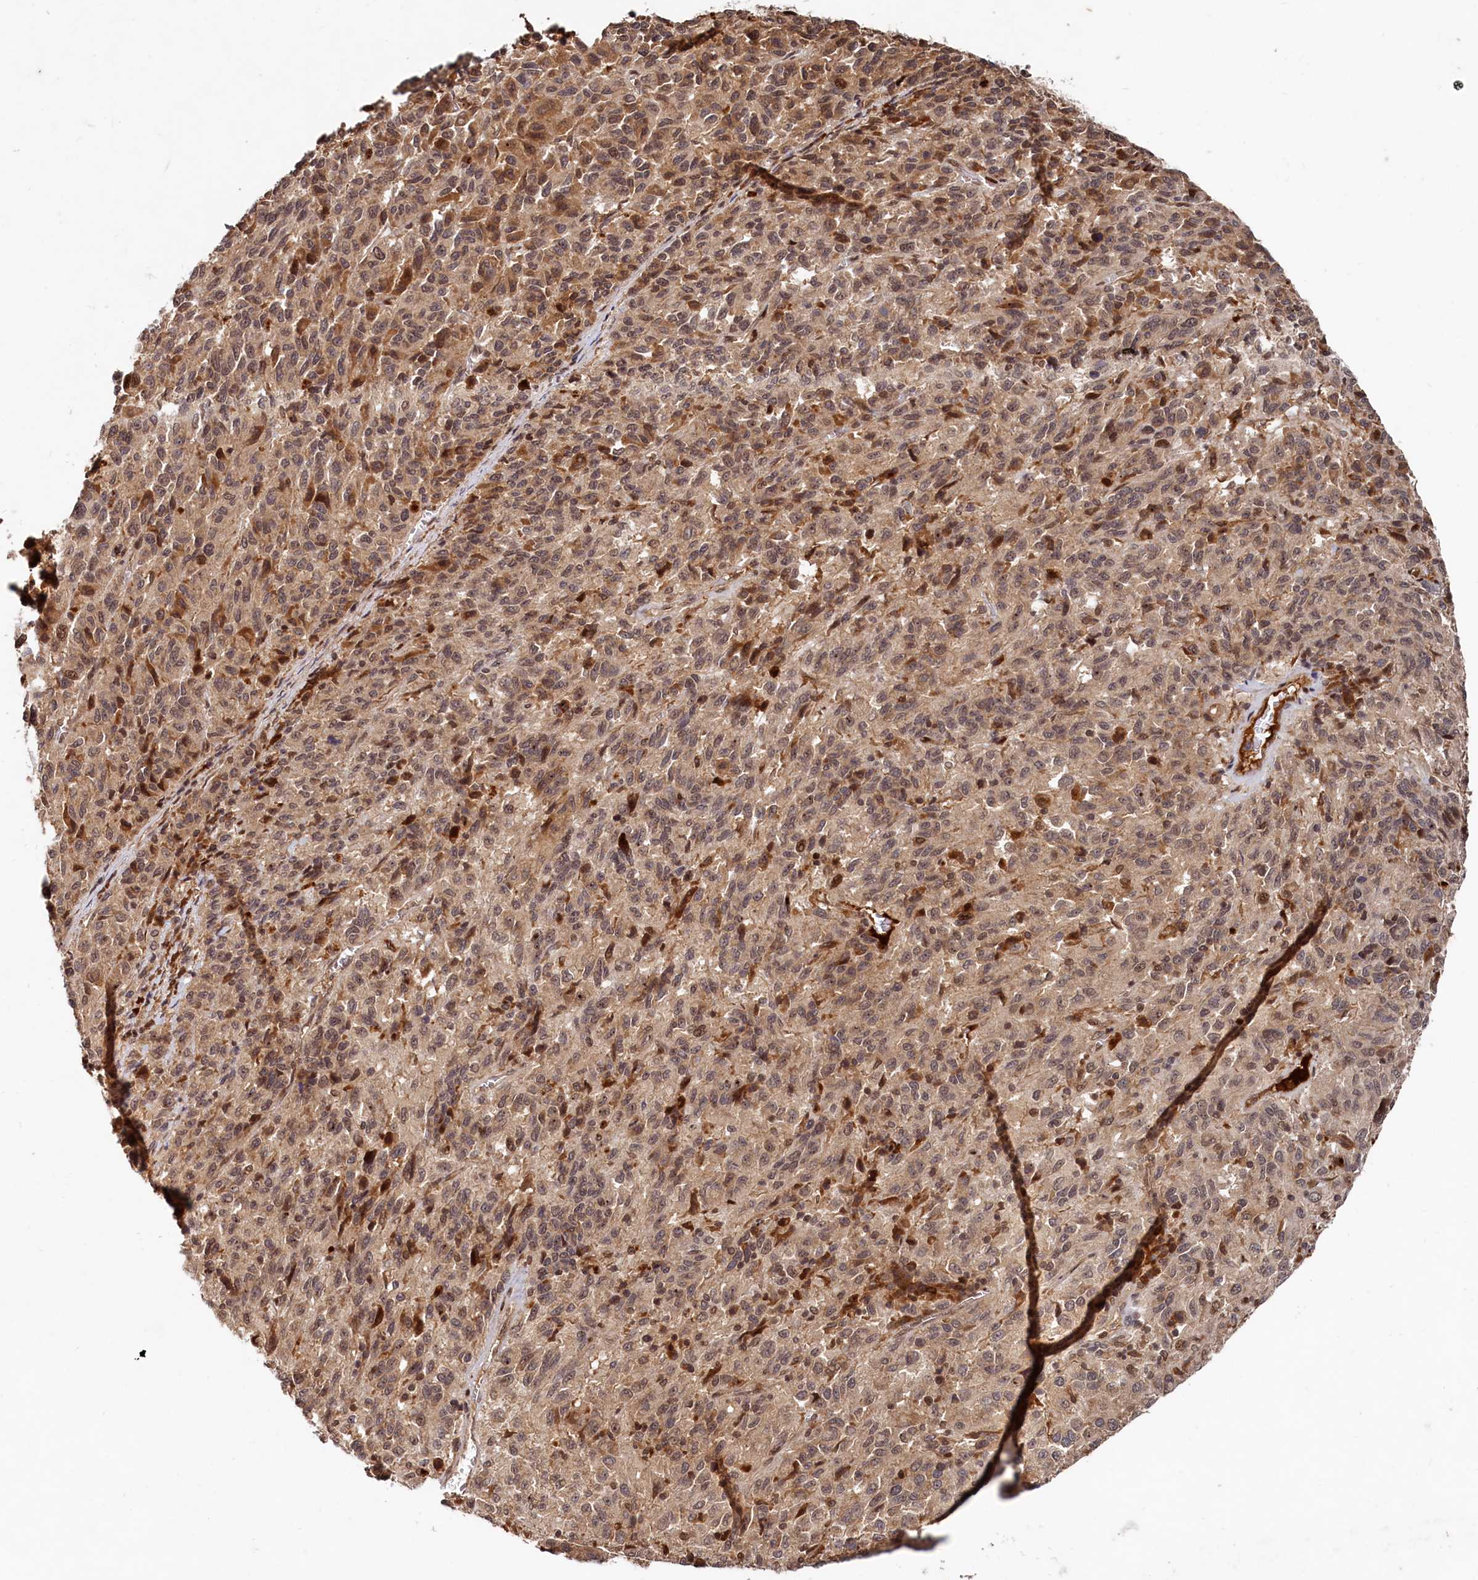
{"staining": {"intensity": "weak", "quantity": ">75%", "location": "cytoplasmic/membranous,nuclear"}, "tissue": "melanoma", "cell_type": "Tumor cells", "image_type": "cancer", "snomed": [{"axis": "morphology", "description": "Malignant melanoma, Metastatic site"}, {"axis": "topography", "description": "Lung"}], "caption": "High-power microscopy captured an immunohistochemistry (IHC) micrograph of malignant melanoma (metastatic site), revealing weak cytoplasmic/membranous and nuclear staining in approximately >75% of tumor cells. The protein is stained brown, and the nuclei are stained in blue (DAB (3,3'-diaminobenzidine) IHC with brightfield microscopy, high magnification).", "gene": "TRAPPC4", "patient": {"sex": "male", "age": 64}}